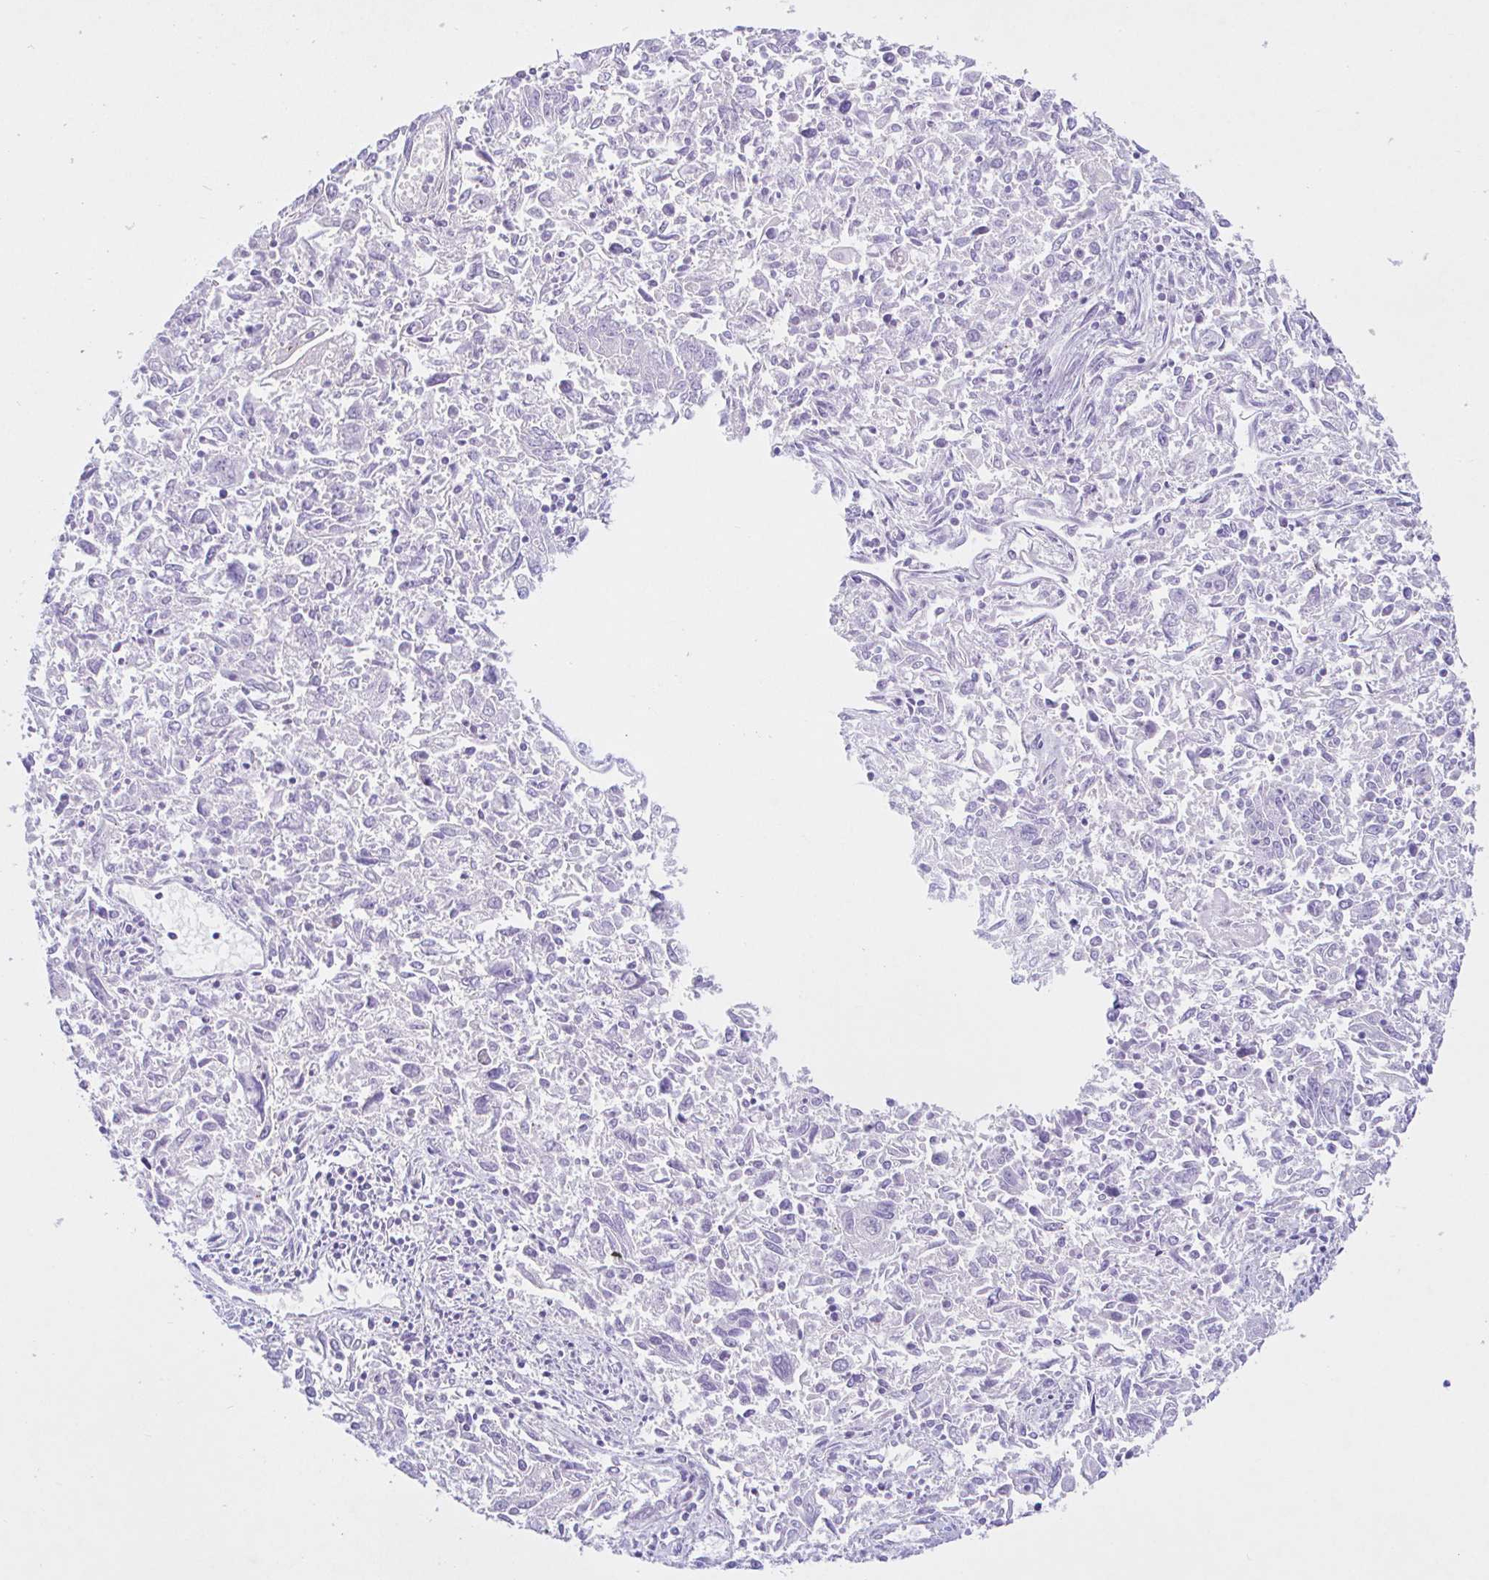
{"staining": {"intensity": "negative", "quantity": "none", "location": "none"}, "tissue": "endometrial cancer", "cell_type": "Tumor cells", "image_type": "cancer", "snomed": [{"axis": "morphology", "description": "Adenocarcinoma, NOS"}, {"axis": "topography", "description": "Endometrium"}], "caption": "The image reveals no staining of tumor cells in endometrial adenocarcinoma.", "gene": "SAA4", "patient": {"sex": "female", "age": 42}}